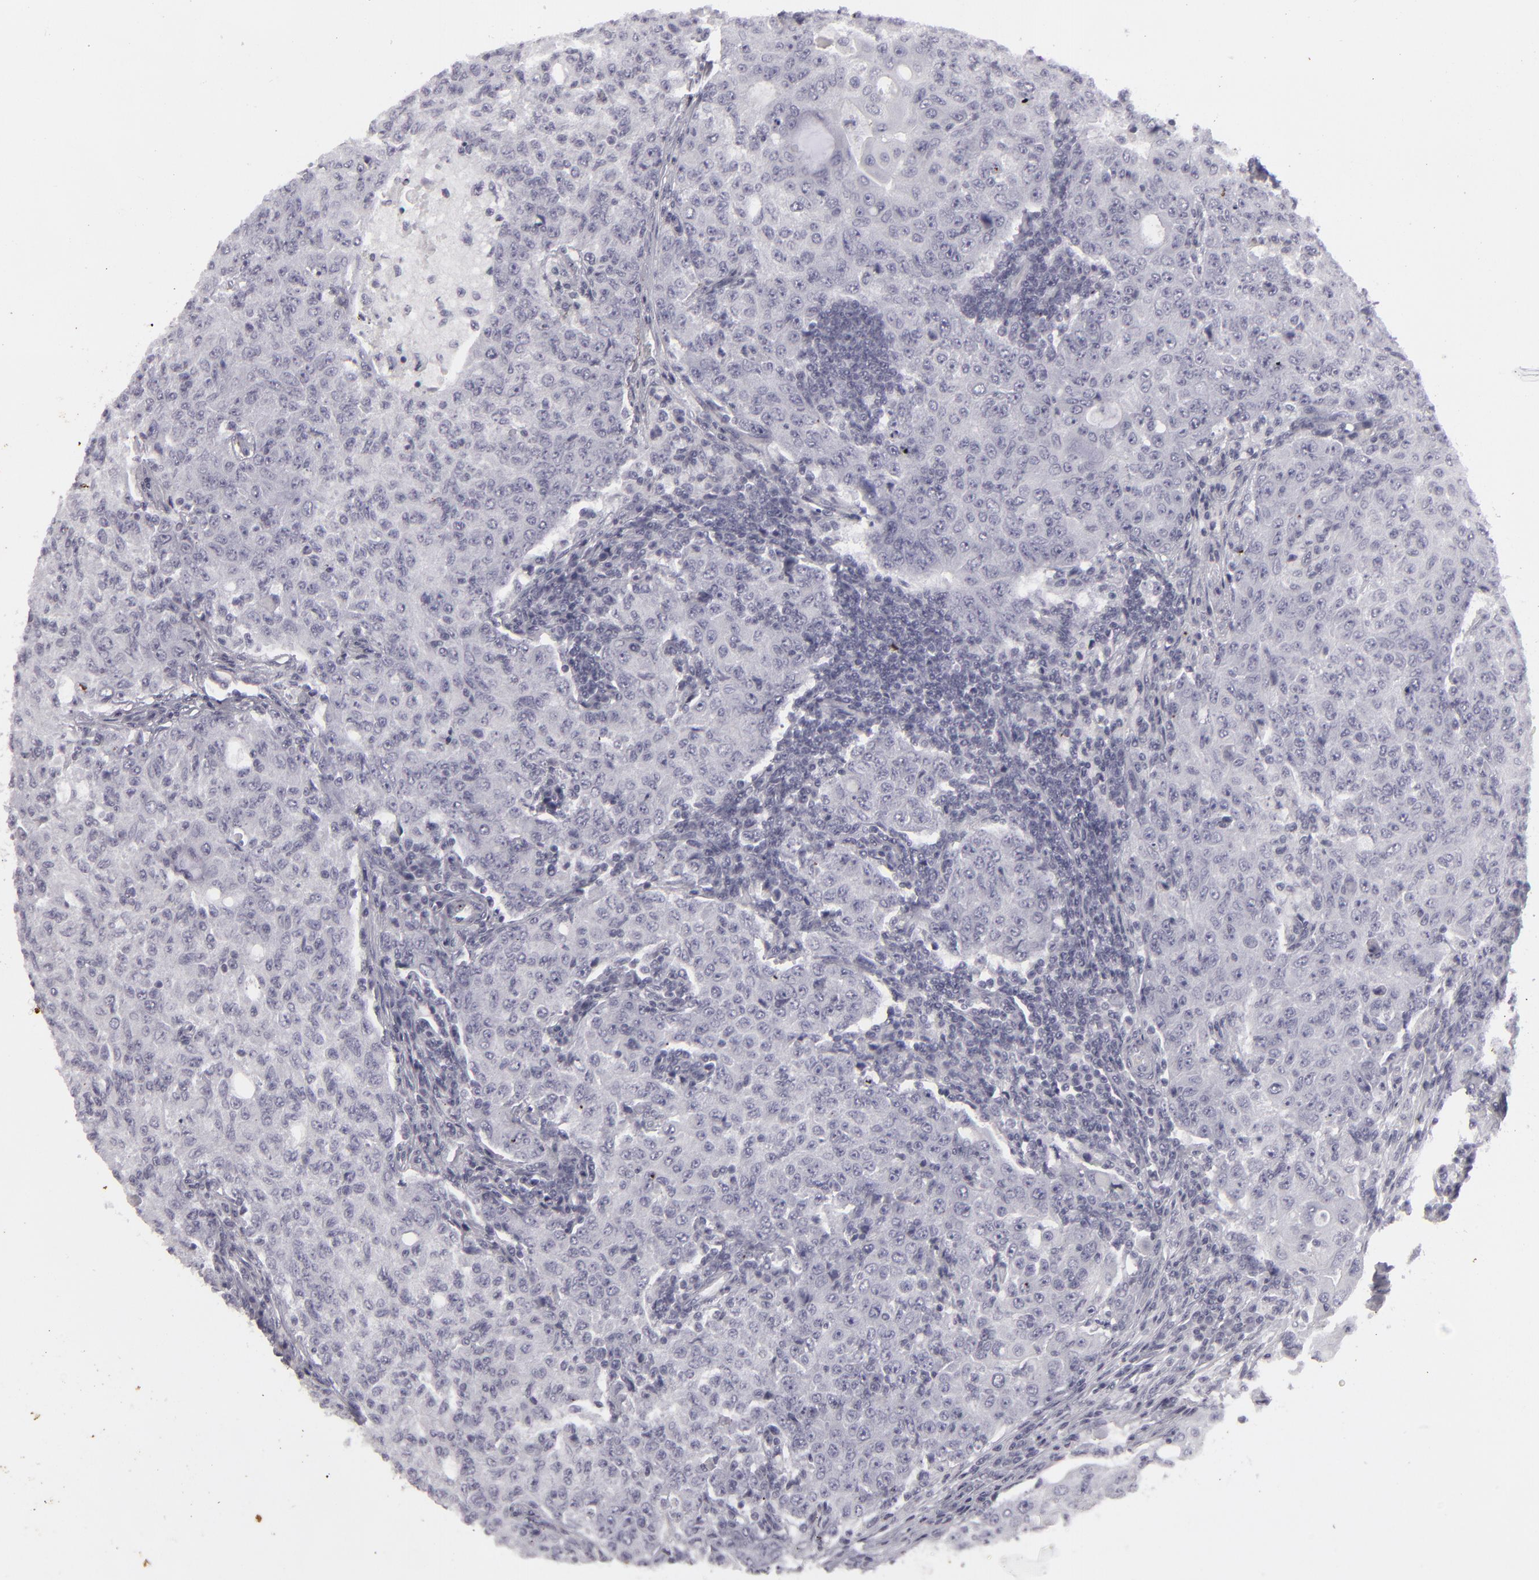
{"staining": {"intensity": "negative", "quantity": "none", "location": "none"}, "tissue": "lymph node", "cell_type": "Germinal center cells", "image_type": "normal", "snomed": [{"axis": "morphology", "description": "Normal tissue, NOS"}, {"axis": "topography", "description": "Lymph node"}], "caption": "Germinal center cells are negative for brown protein staining in benign lymph node. Brightfield microscopy of immunohistochemistry (IHC) stained with DAB (3,3'-diaminobenzidine) (brown) and hematoxylin (blue), captured at high magnification.", "gene": "KRT1", "patient": {"sex": "female", "age": 42}}